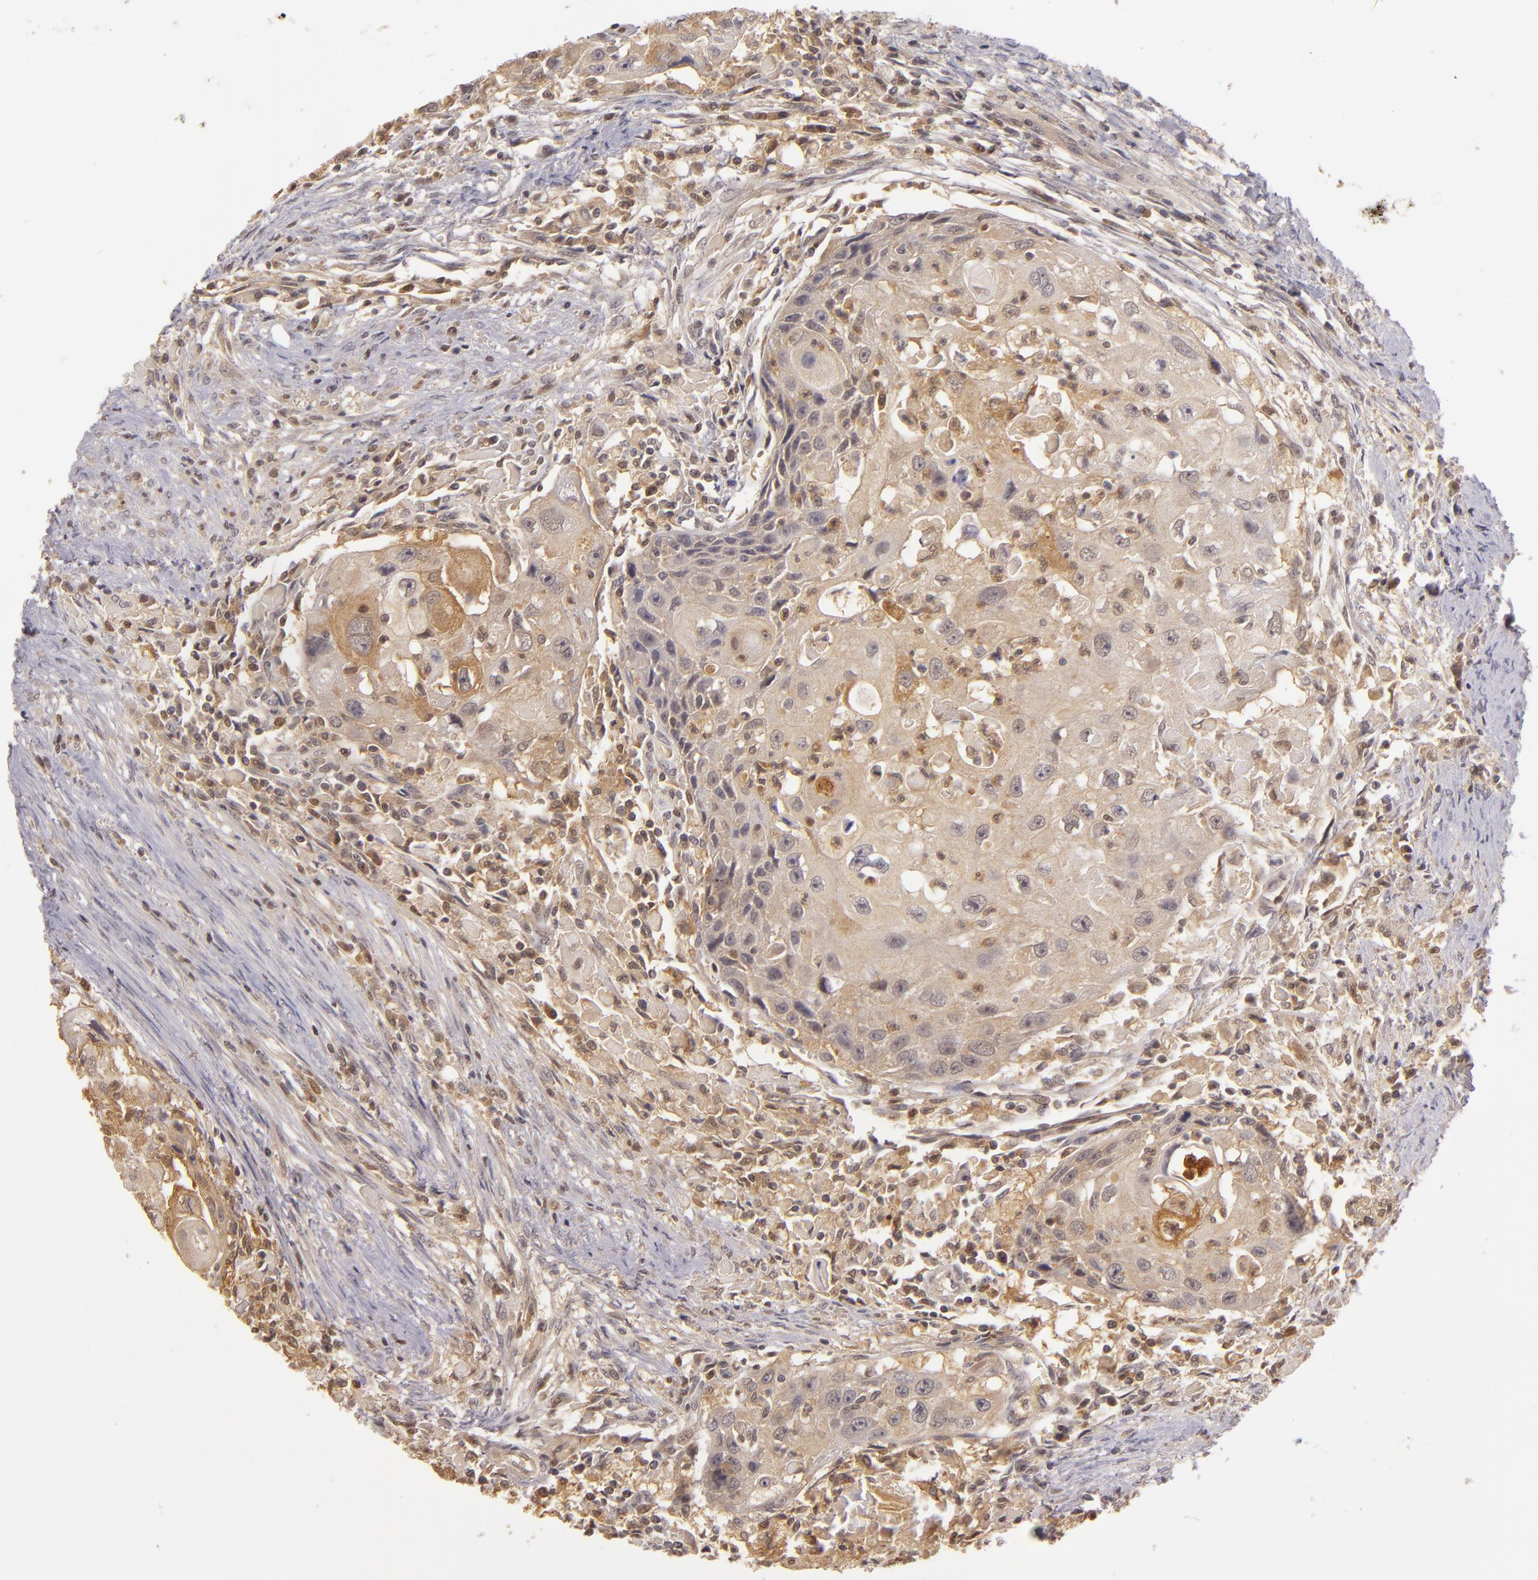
{"staining": {"intensity": "moderate", "quantity": ">75%", "location": "cytoplasmic/membranous"}, "tissue": "head and neck cancer", "cell_type": "Tumor cells", "image_type": "cancer", "snomed": [{"axis": "morphology", "description": "Squamous cell carcinoma, NOS"}, {"axis": "topography", "description": "Head-Neck"}], "caption": "High-power microscopy captured an IHC image of head and neck cancer (squamous cell carcinoma), revealing moderate cytoplasmic/membranous positivity in approximately >75% of tumor cells.", "gene": "LRG1", "patient": {"sex": "male", "age": 64}}